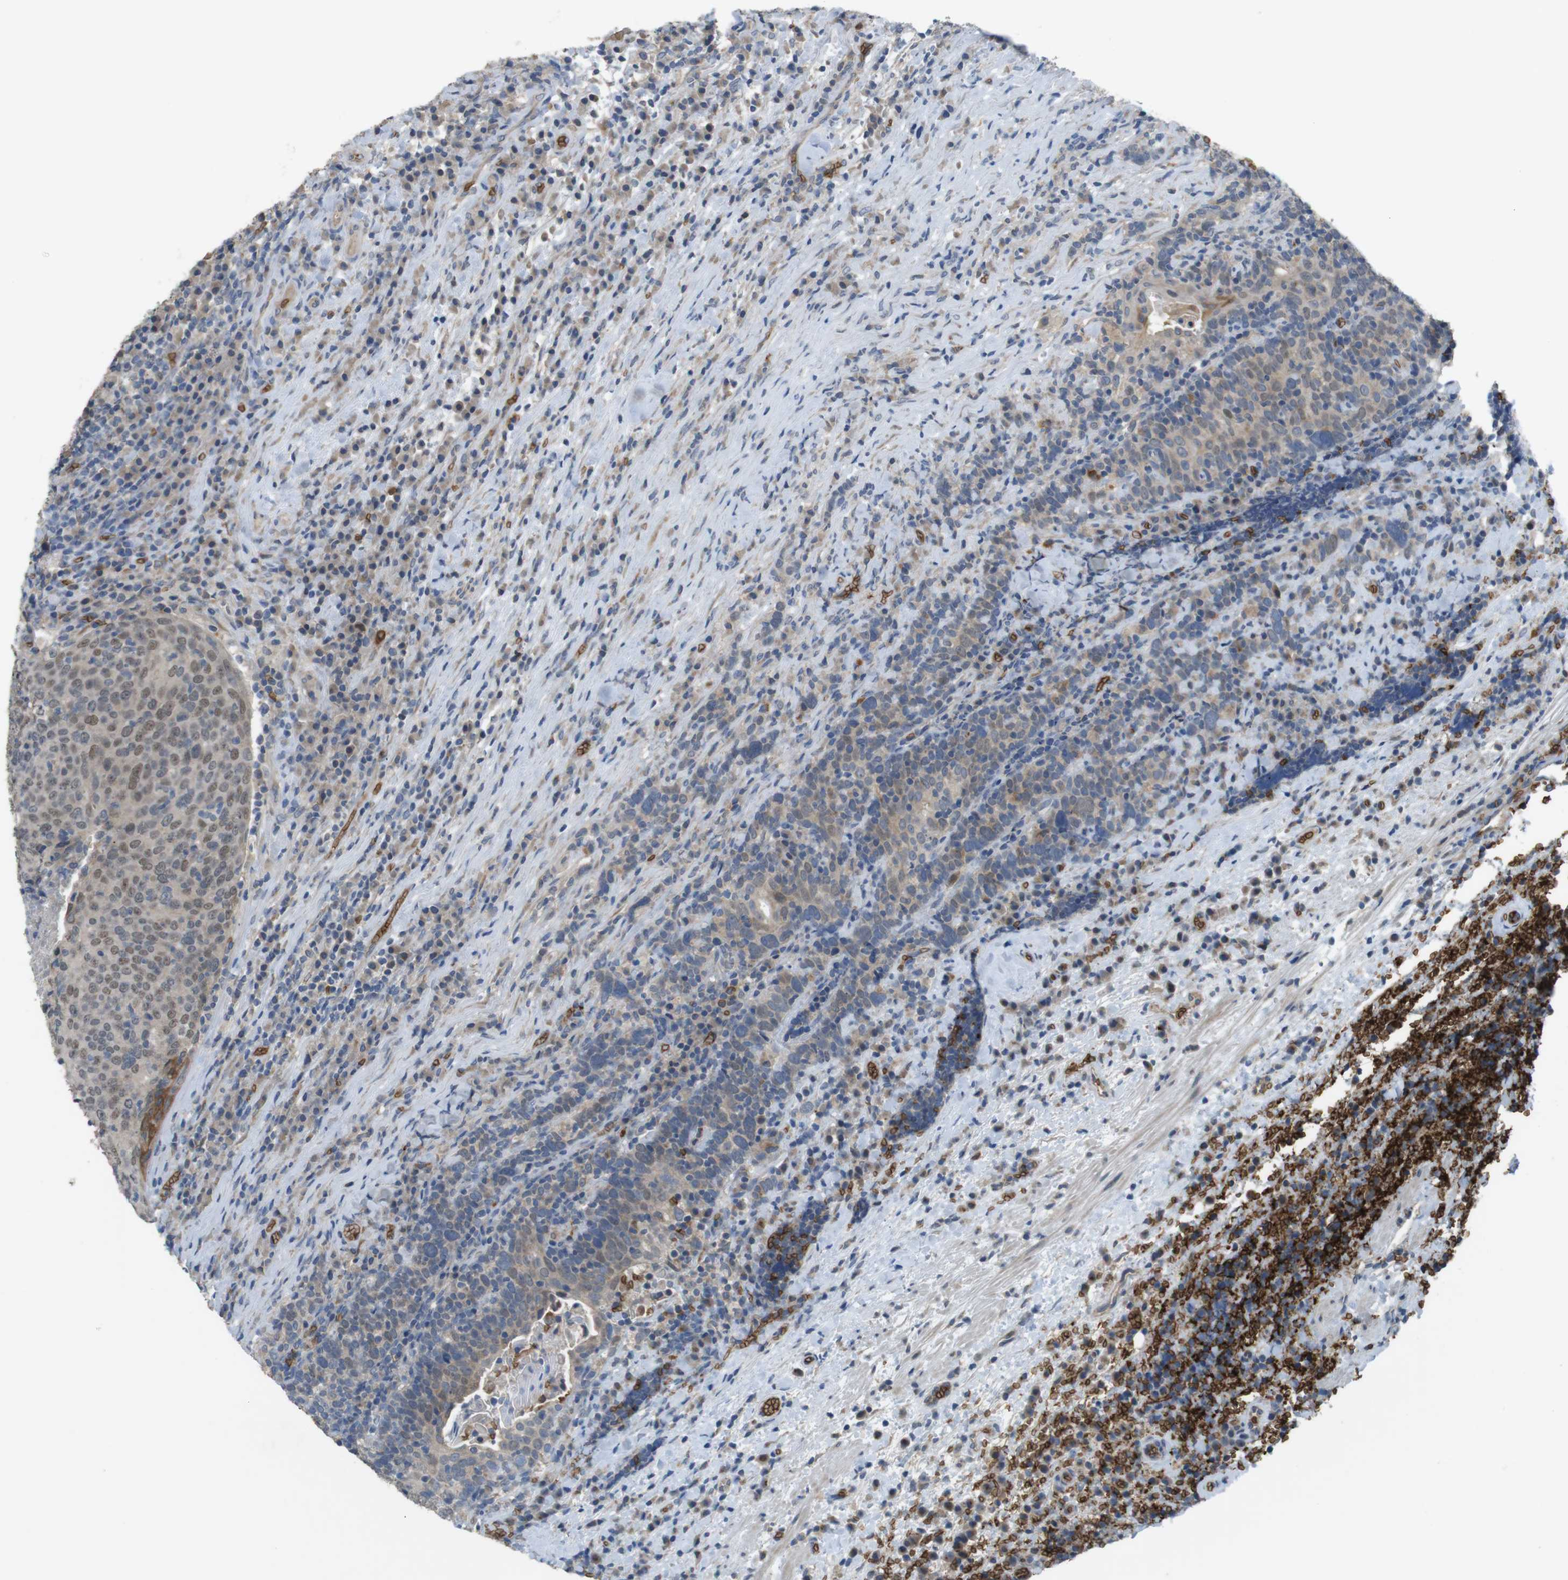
{"staining": {"intensity": "weak", "quantity": ">75%", "location": "cytoplasmic/membranous,nuclear"}, "tissue": "head and neck cancer", "cell_type": "Tumor cells", "image_type": "cancer", "snomed": [{"axis": "morphology", "description": "Squamous cell carcinoma, NOS"}, {"axis": "morphology", "description": "Squamous cell carcinoma, metastatic, NOS"}, {"axis": "topography", "description": "Lymph node"}, {"axis": "topography", "description": "Head-Neck"}], "caption": "Head and neck metastatic squamous cell carcinoma tissue shows weak cytoplasmic/membranous and nuclear positivity in approximately >75% of tumor cells, visualized by immunohistochemistry.", "gene": "GYPA", "patient": {"sex": "male", "age": 62}}